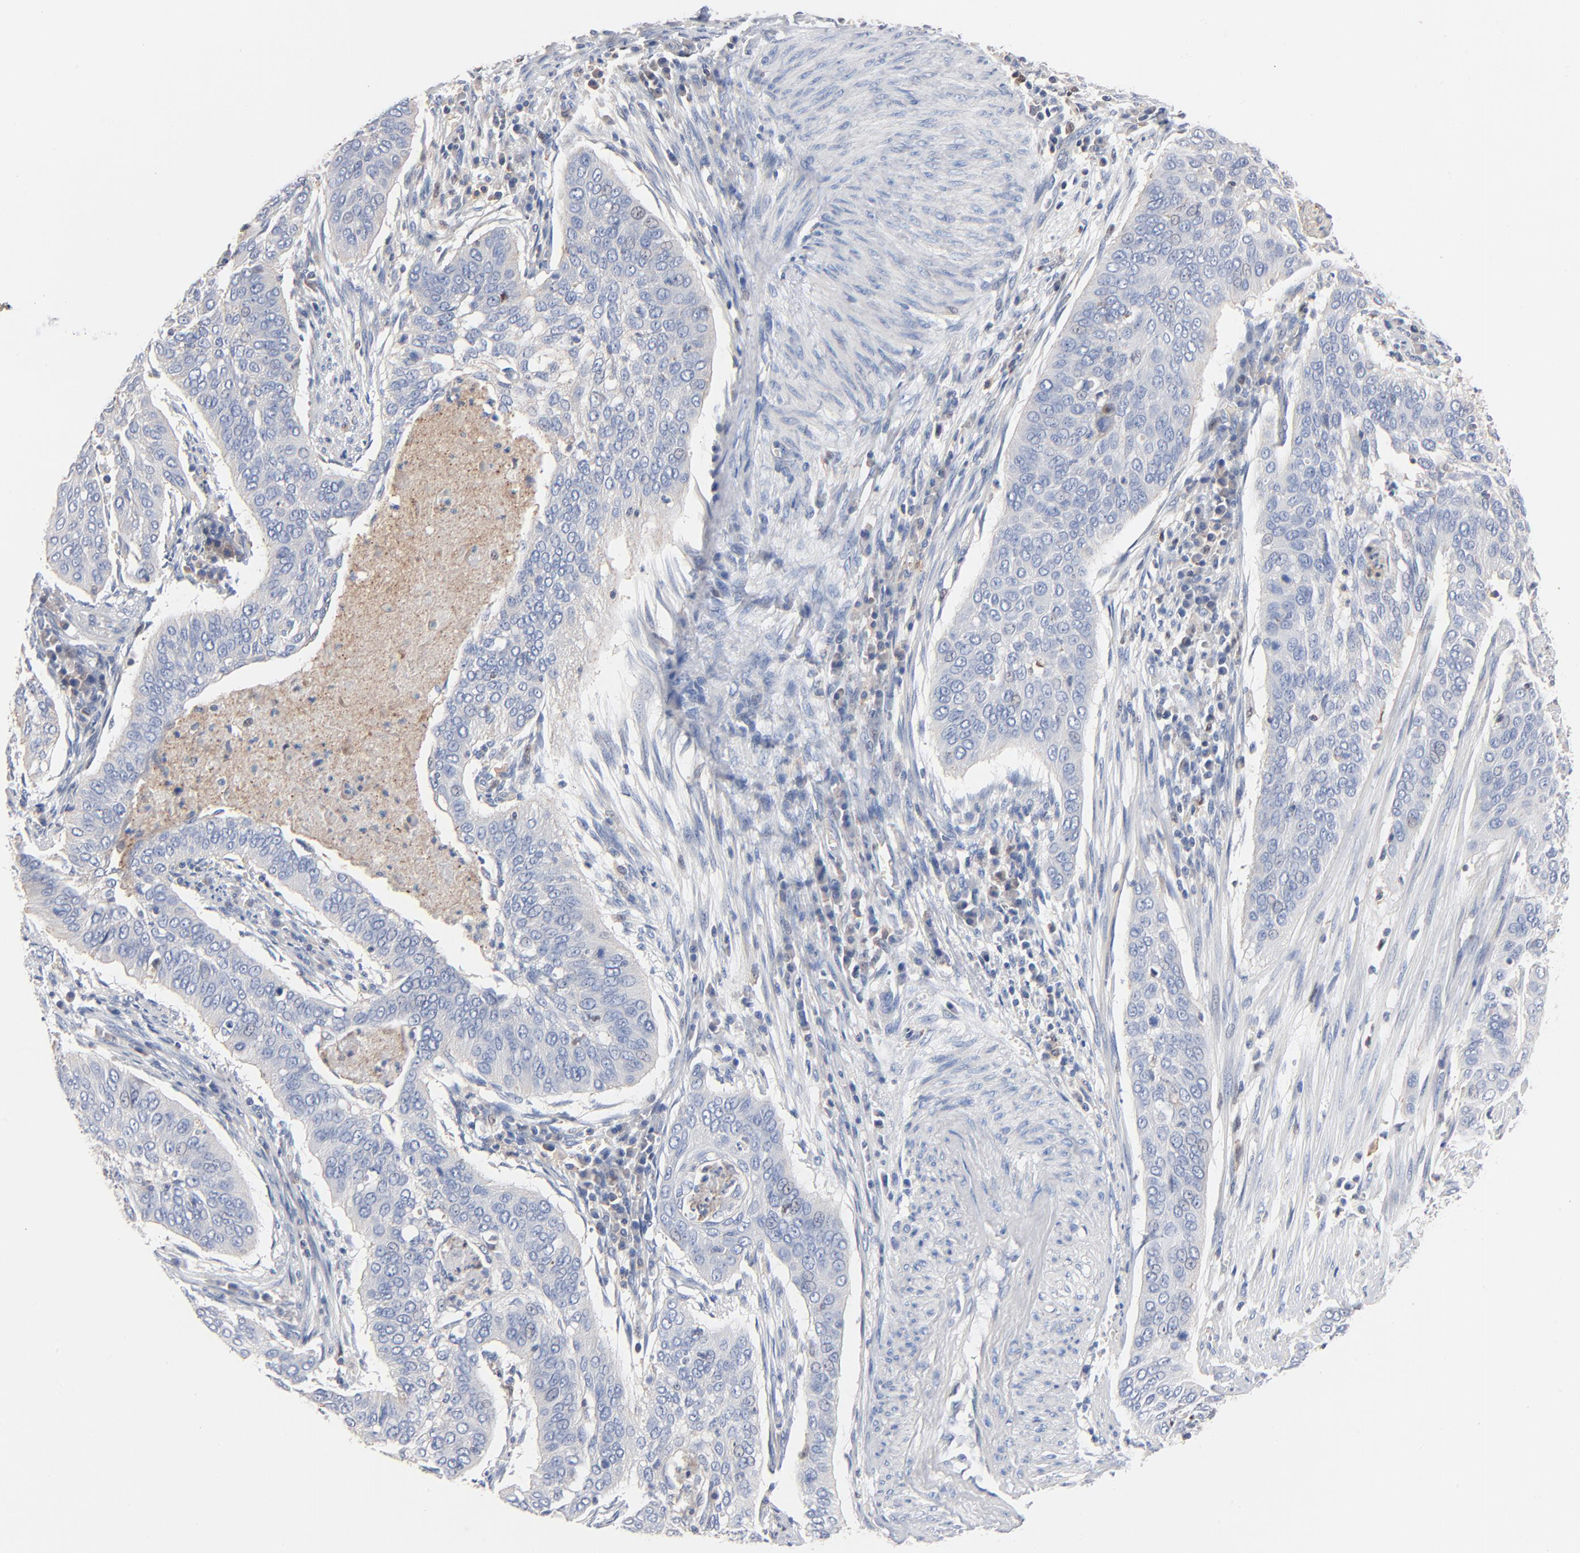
{"staining": {"intensity": "negative", "quantity": "none", "location": "none"}, "tissue": "cervical cancer", "cell_type": "Tumor cells", "image_type": "cancer", "snomed": [{"axis": "morphology", "description": "Squamous cell carcinoma, NOS"}, {"axis": "topography", "description": "Cervix"}], "caption": "Micrograph shows no protein staining in tumor cells of cervical cancer tissue. (Brightfield microscopy of DAB immunohistochemistry (IHC) at high magnification).", "gene": "ARHGEF6", "patient": {"sex": "female", "age": 39}}